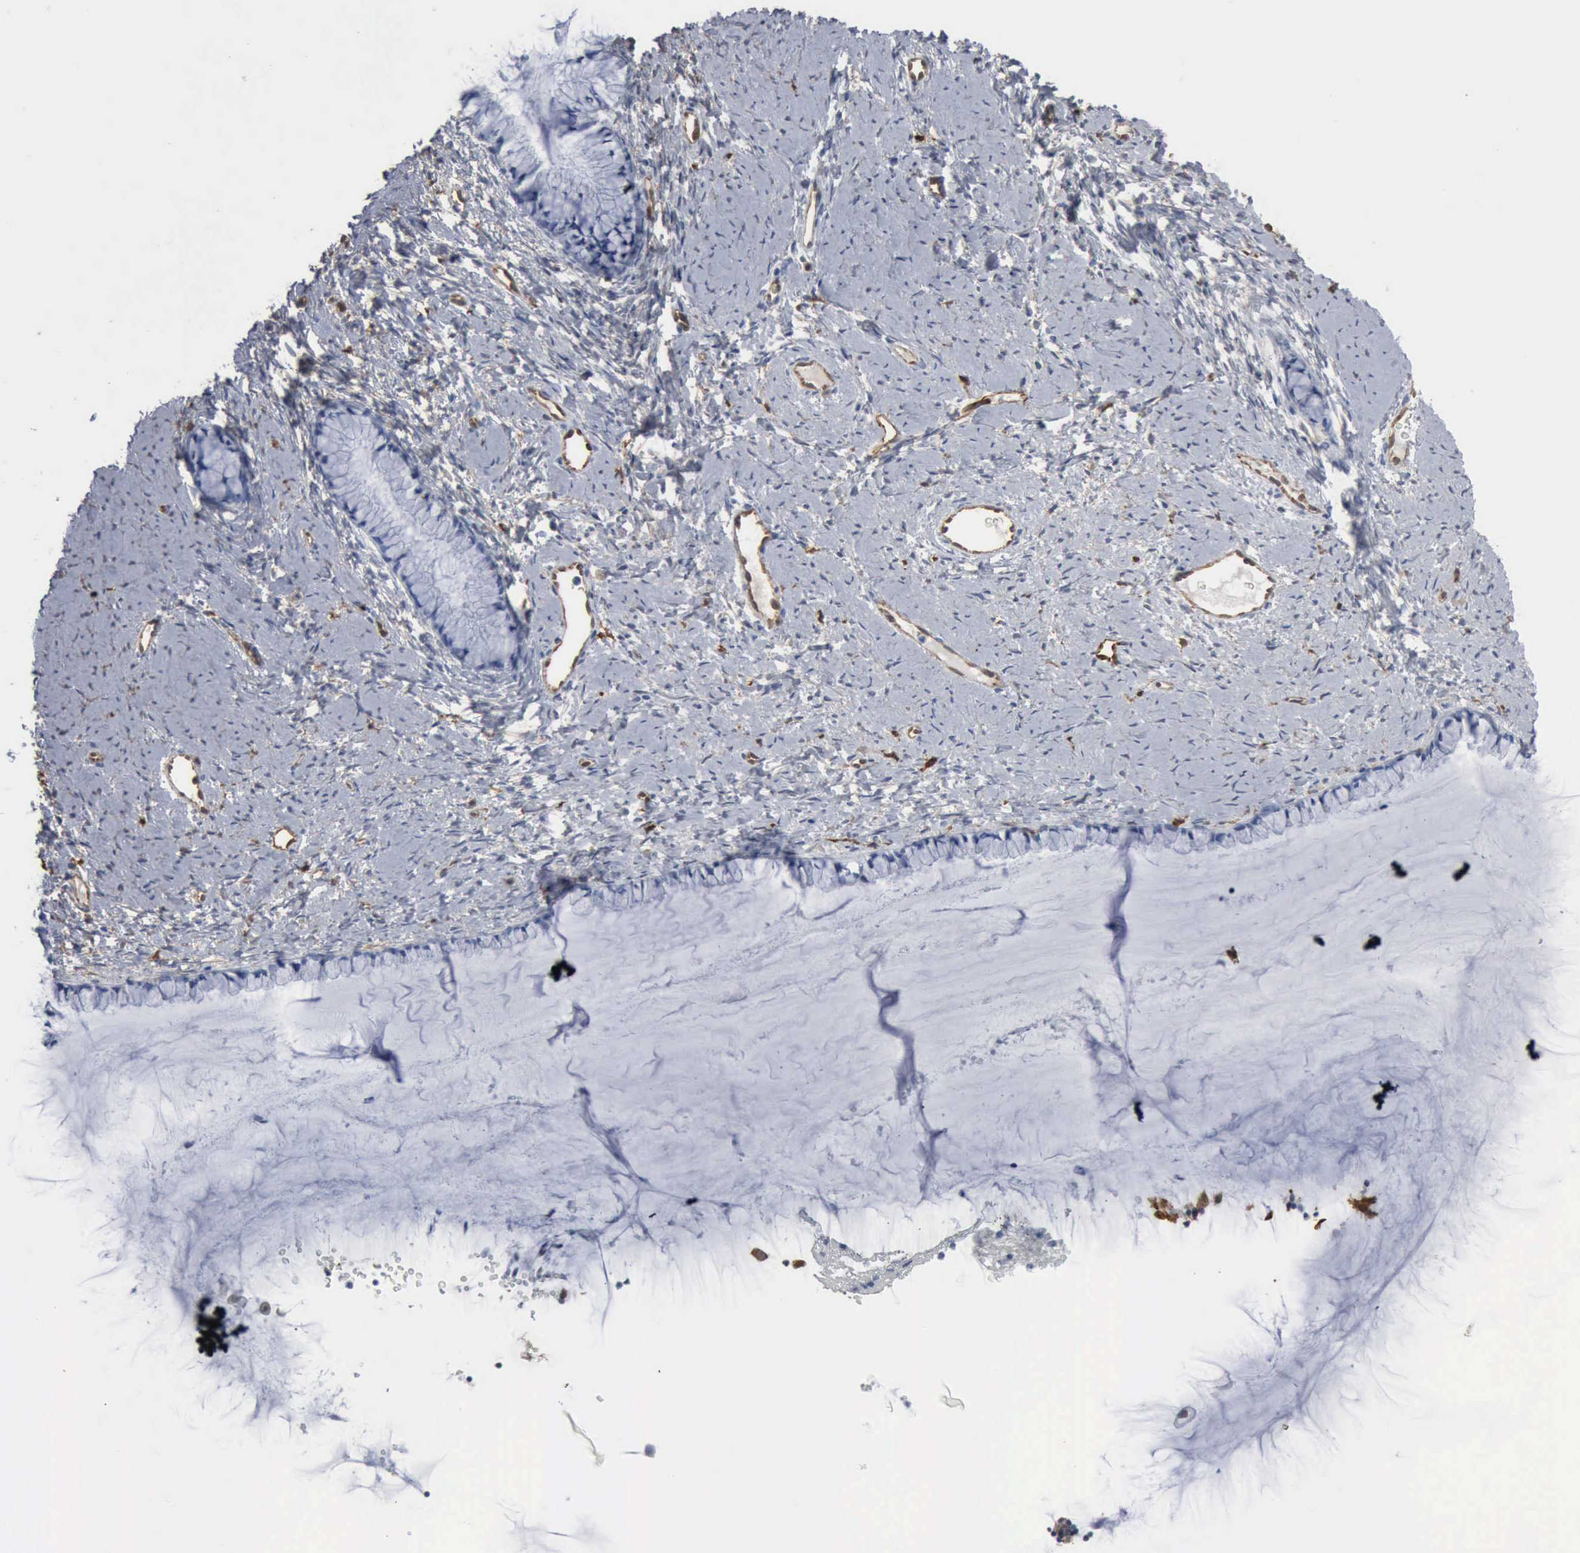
{"staining": {"intensity": "negative", "quantity": "none", "location": "none"}, "tissue": "cervix", "cell_type": "Glandular cells", "image_type": "normal", "snomed": [{"axis": "morphology", "description": "Normal tissue, NOS"}, {"axis": "topography", "description": "Cervix"}], "caption": "An immunohistochemistry (IHC) image of unremarkable cervix is shown. There is no staining in glandular cells of cervix. The staining was performed using DAB to visualize the protein expression in brown, while the nuclei were stained in blue with hematoxylin (Magnification: 20x).", "gene": "FSCN1", "patient": {"sex": "female", "age": 82}}